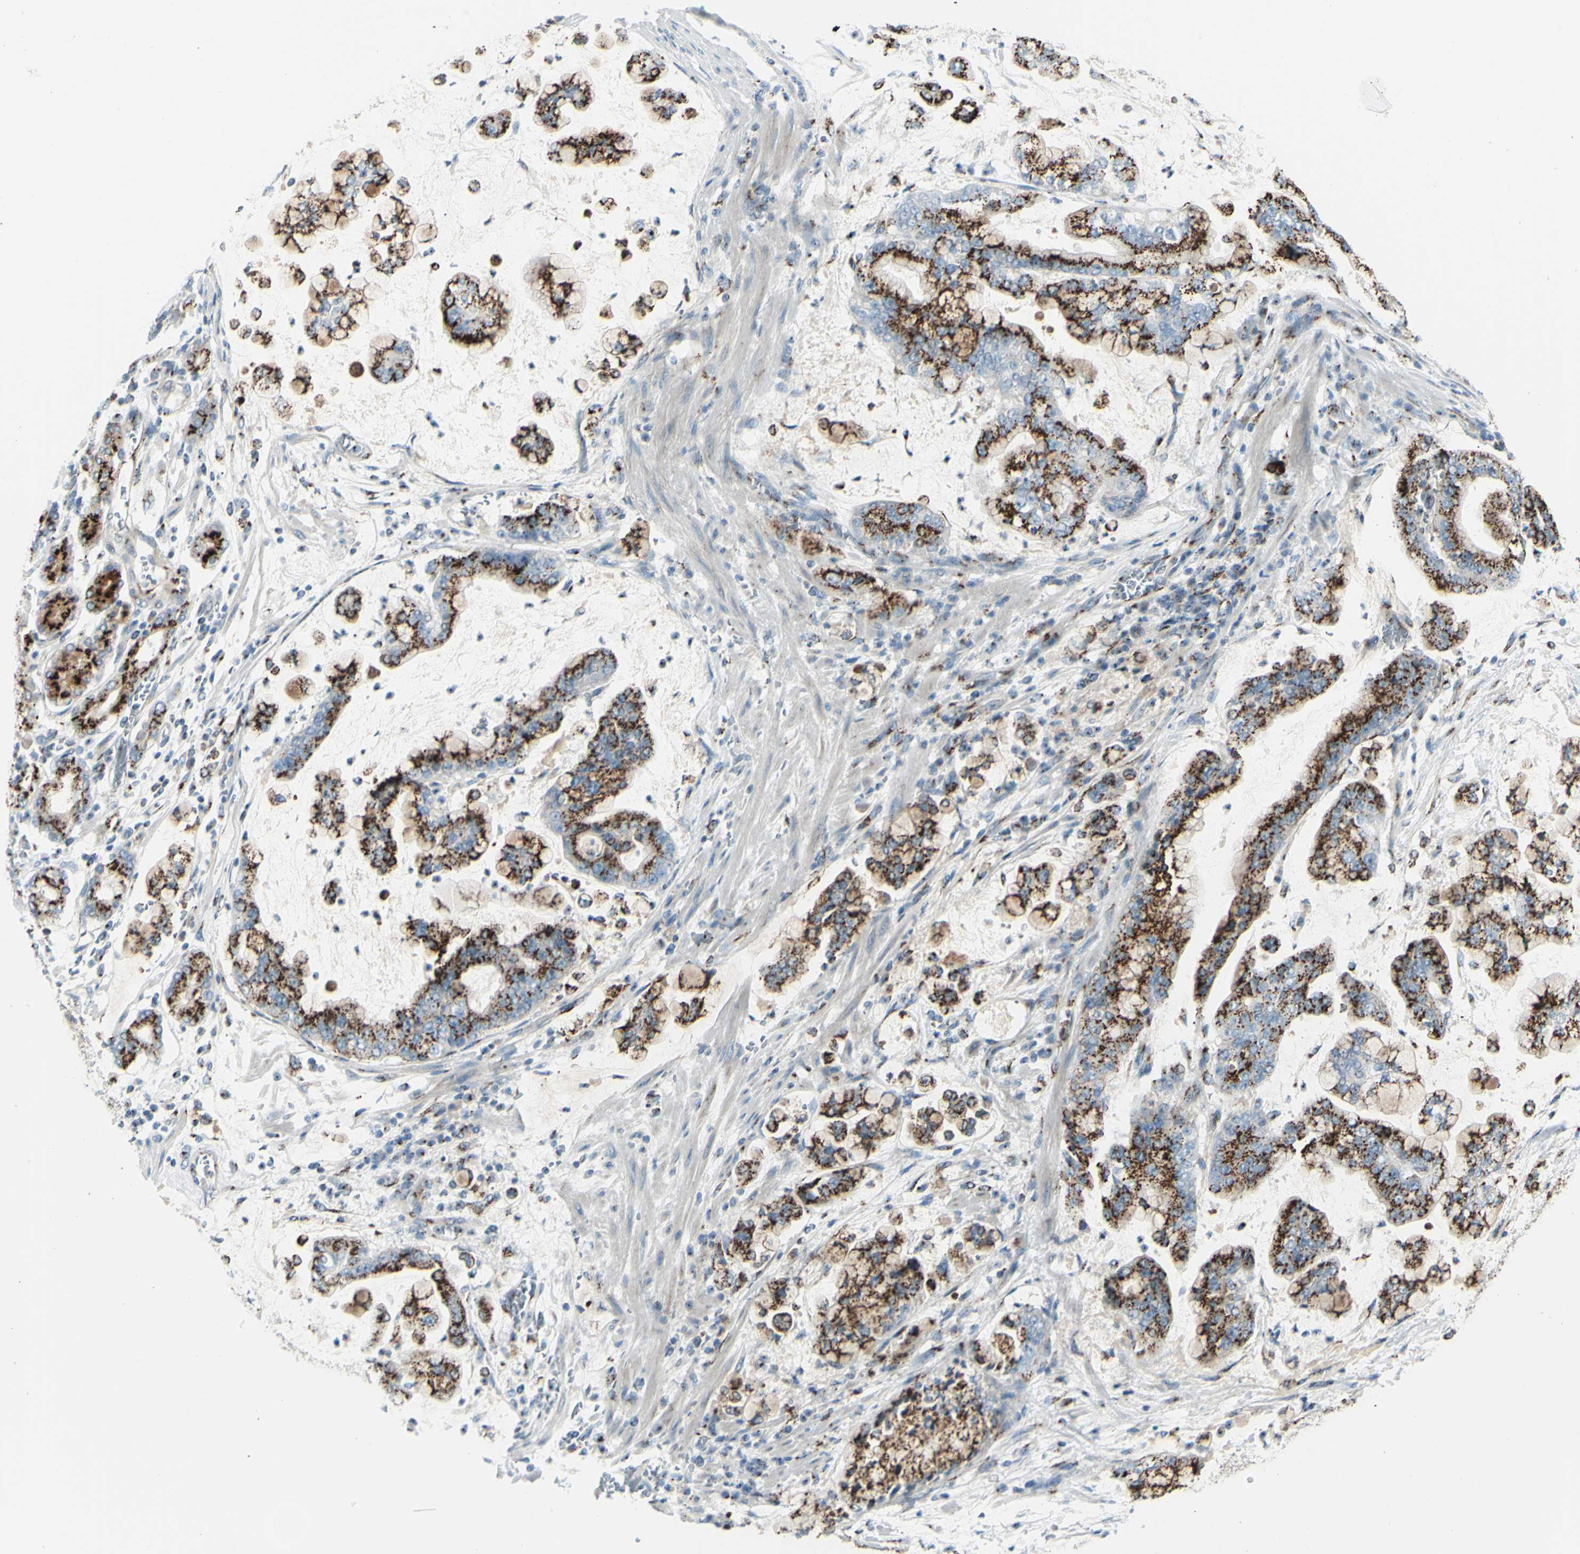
{"staining": {"intensity": "strong", "quantity": ">75%", "location": "cytoplasmic/membranous"}, "tissue": "stomach cancer", "cell_type": "Tumor cells", "image_type": "cancer", "snomed": [{"axis": "morphology", "description": "Normal tissue, NOS"}, {"axis": "morphology", "description": "Adenocarcinoma, NOS"}, {"axis": "topography", "description": "Stomach, upper"}, {"axis": "topography", "description": "Stomach"}], "caption": "IHC micrograph of neoplastic tissue: human stomach cancer stained using immunohistochemistry (IHC) demonstrates high levels of strong protein expression localized specifically in the cytoplasmic/membranous of tumor cells, appearing as a cytoplasmic/membranous brown color.", "gene": "B4GALT1", "patient": {"sex": "male", "age": 76}}